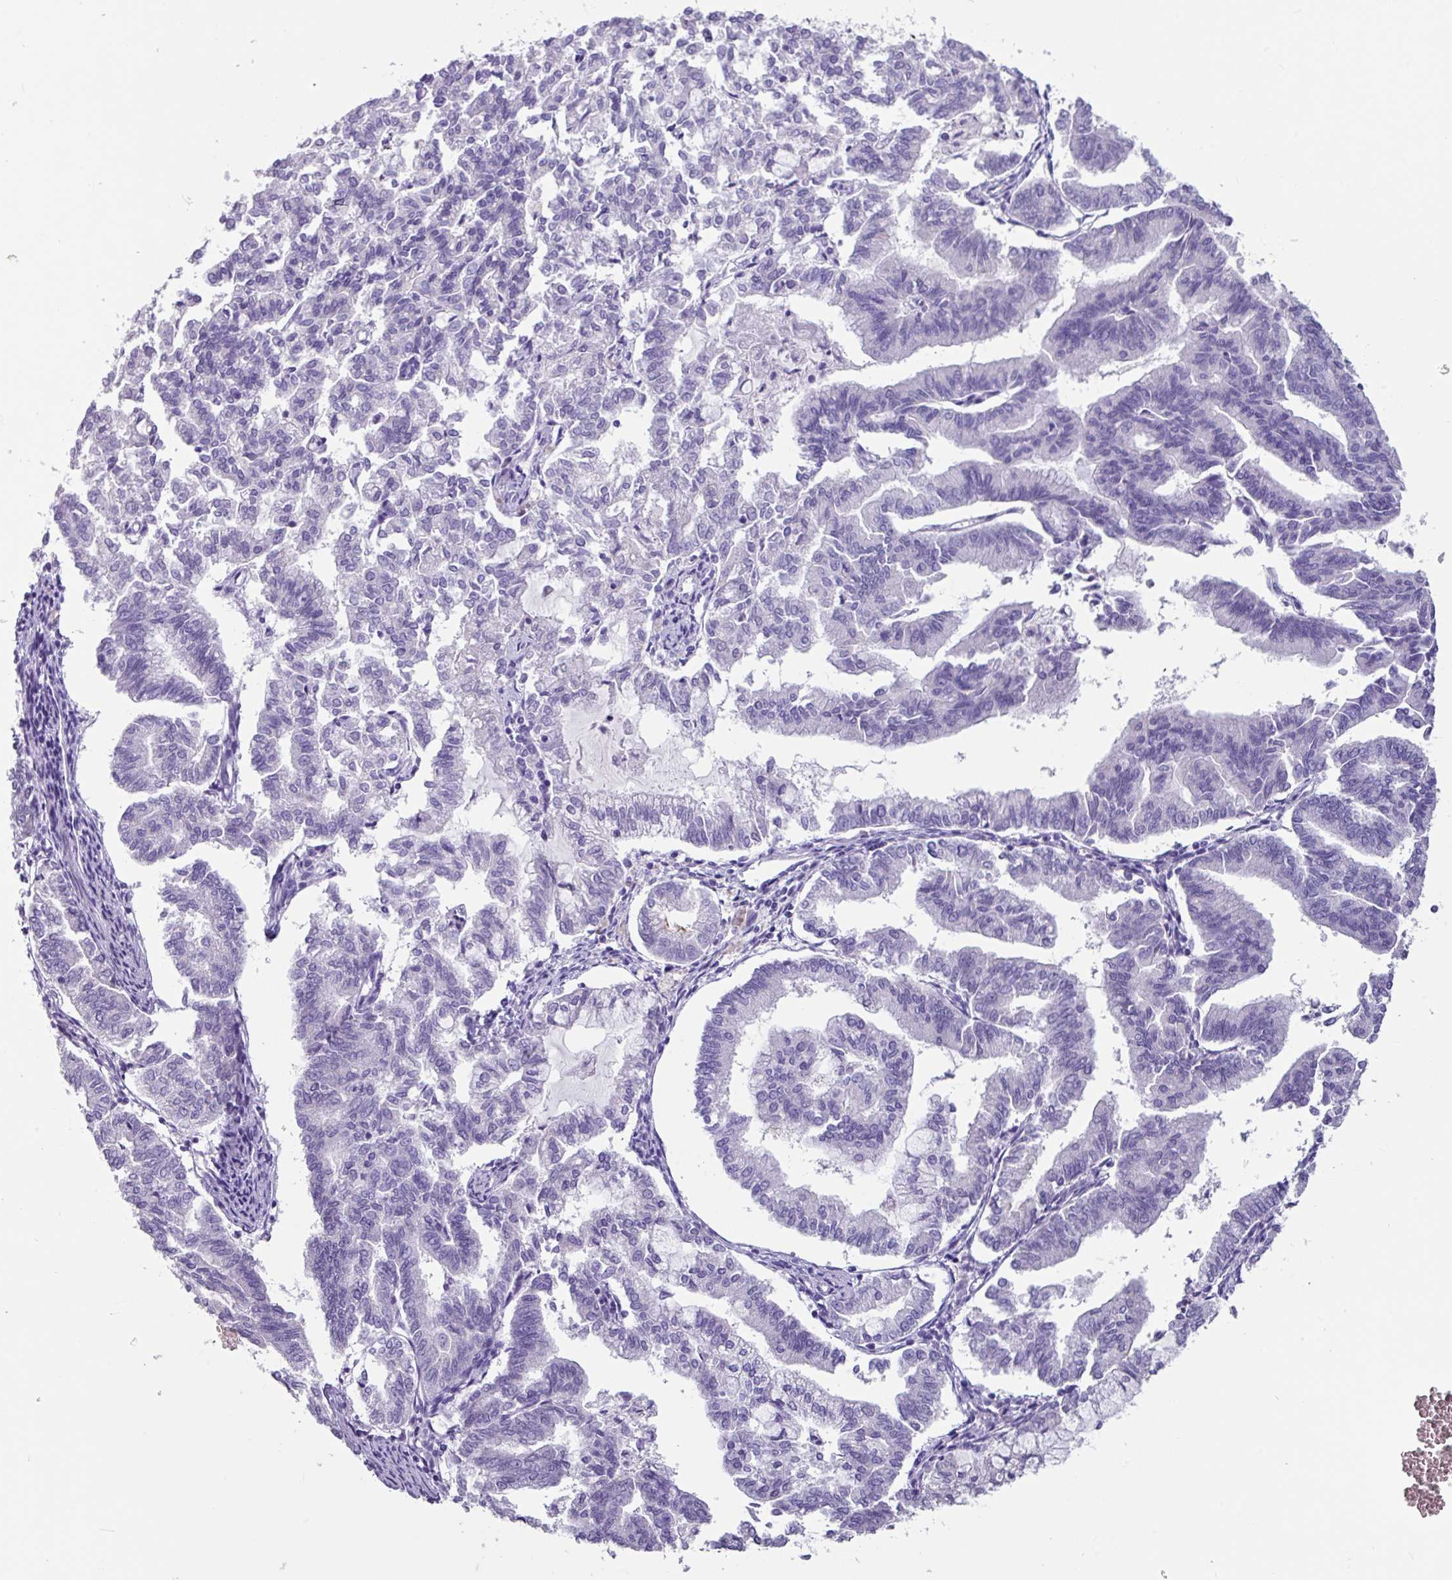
{"staining": {"intensity": "negative", "quantity": "none", "location": "none"}, "tissue": "endometrial cancer", "cell_type": "Tumor cells", "image_type": "cancer", "snomed": [{"axis": "morphology", "description": "Adenocarcinoma, NOS"}, {"axis": "topography", "description": "Endometrium"}], "caption": "A photomicrograph of endometrial adenocarcinoma stained for a protein demonstrates no brown staining in tumor cells.", "gene": "OTX1", "patient": {"sex": "female", "age": 79}}